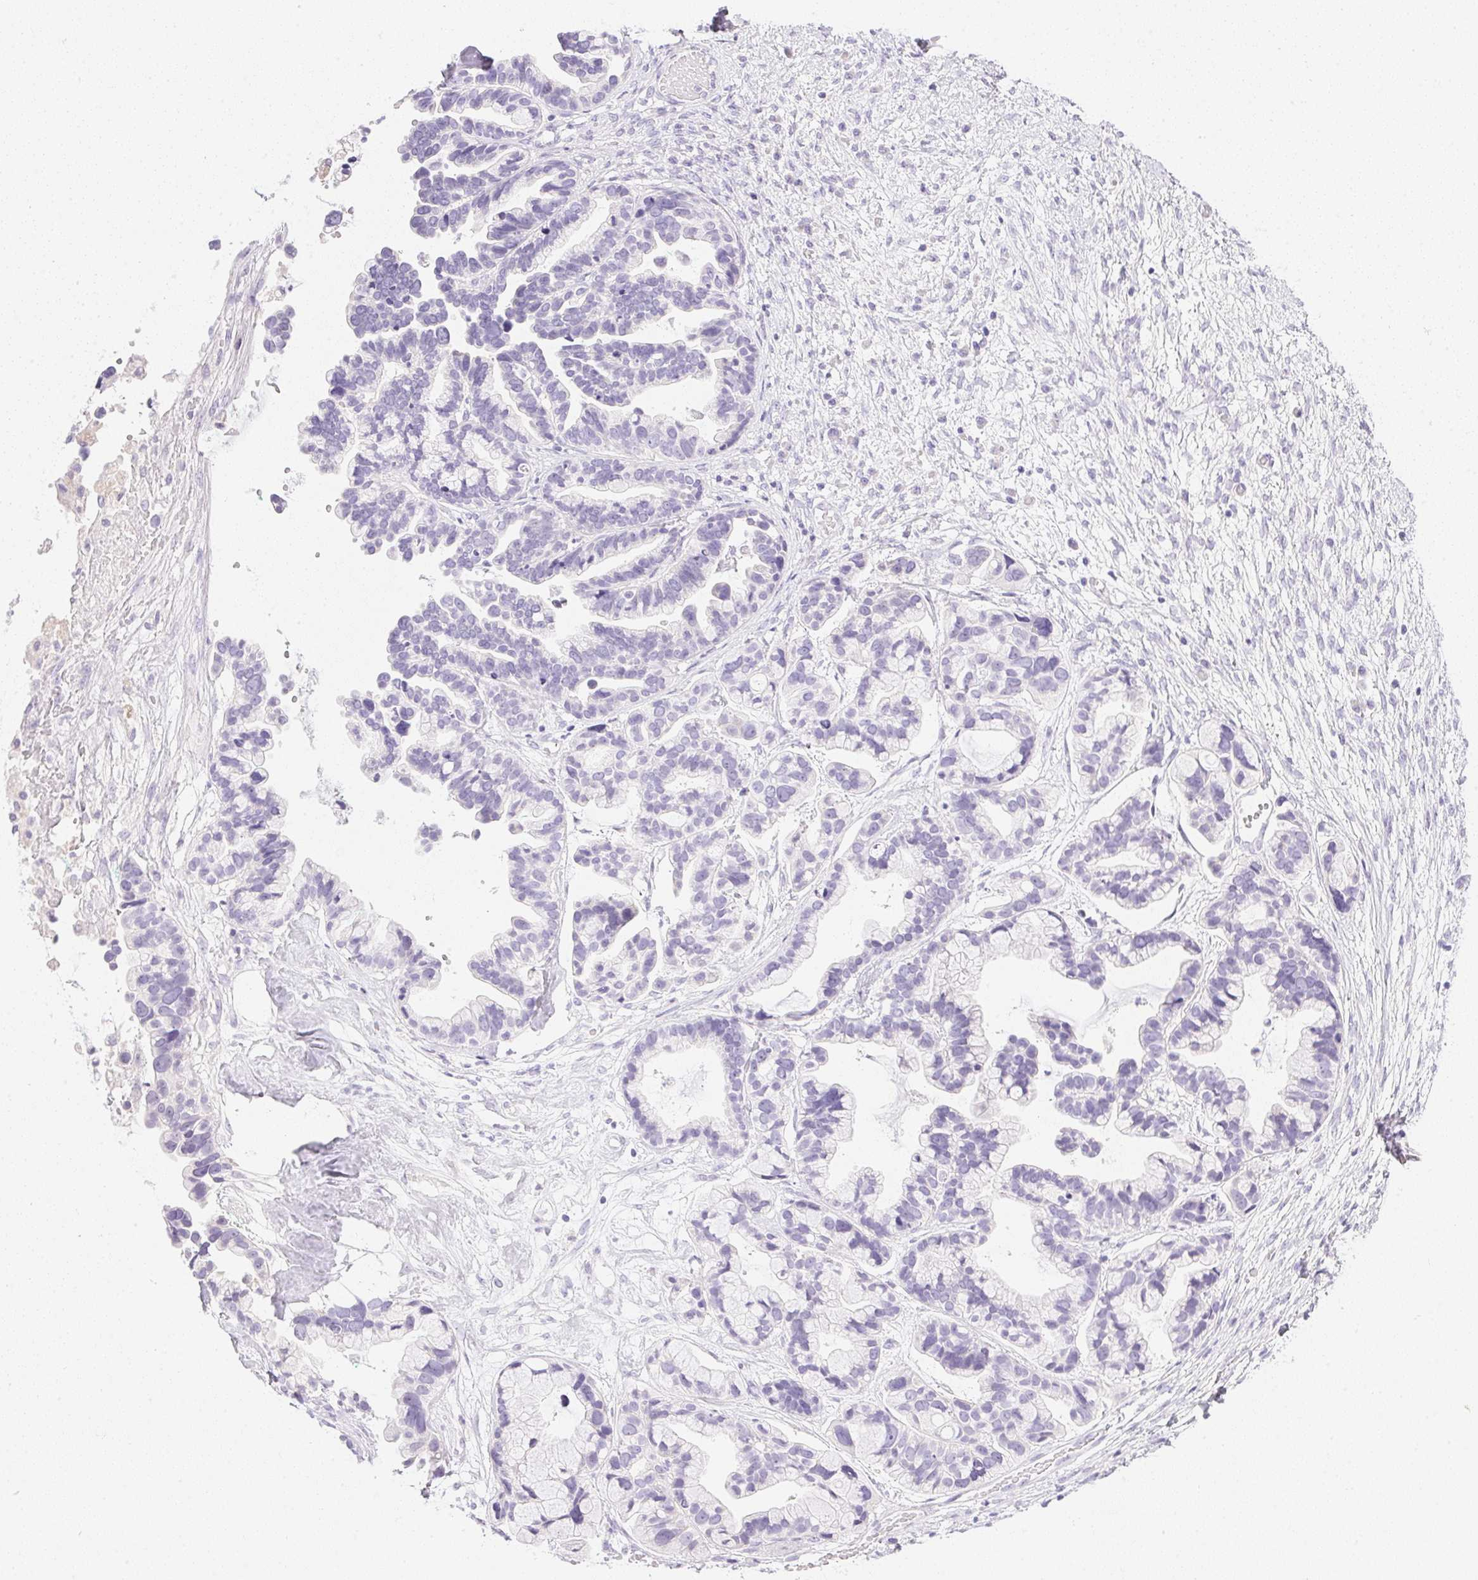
{"staining": {"intensity": "negative", "quantity": "none", "location": "none"}, "tissue": "ovarian cancer", "cell_type": "Tumor cells", "image_type": "cancer", "snomed": [{"axis": "morphology", "description": "Cystadenocarcinoma, serous, NOS"}, {"axis": "topography", "description": "Ovary"}], "caption": "Immunohistochemistry histopathology image of neoplastic tissue: ovarian serous cystadenocarcinoma stained with DAB reveals no significant protein positivity in tumor cells.", "gene": "CTRL", "patient": {"sex": "female", "age": 56}}